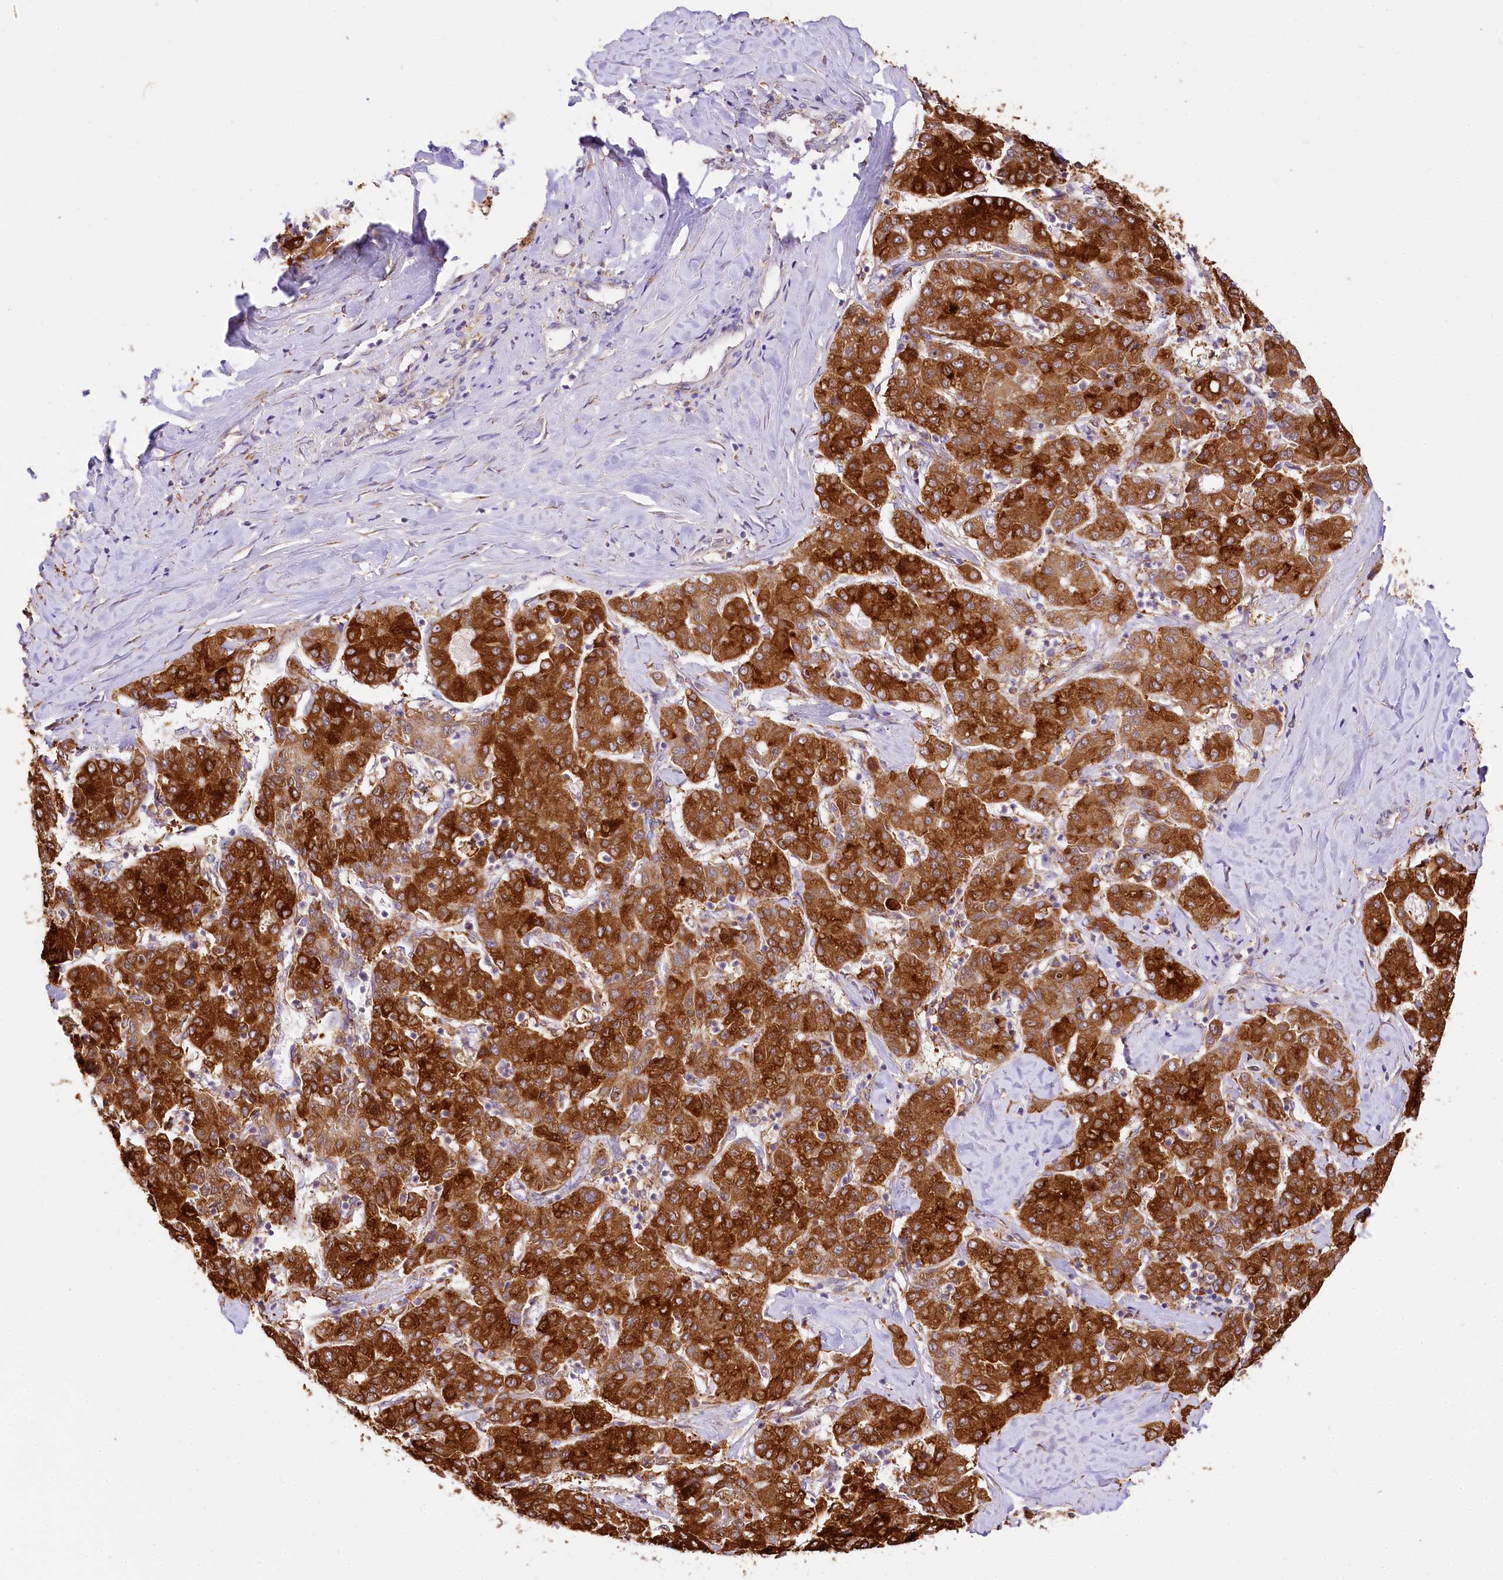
{"staining": {"intensity": "strong", "quantity": ">75%", "location": "cytoplasmic/membranous"}, "tissue": "liver cancer", "cell_type": "Tumor cells", "image_type": "cancer", "snomed": [{"axis": "morphology", "description": "Carcinoma, Hepatocellular, NOS"}, {"axis": "topography", "description": "Liver"}], "caption": "A high amount of strong cytoplasmic/membranous staining is identified in about >75% of tumor cells in liver cancer tissue.", "gene": "PPIP5K2", "patient": {"sex": "male", "age": 65}}